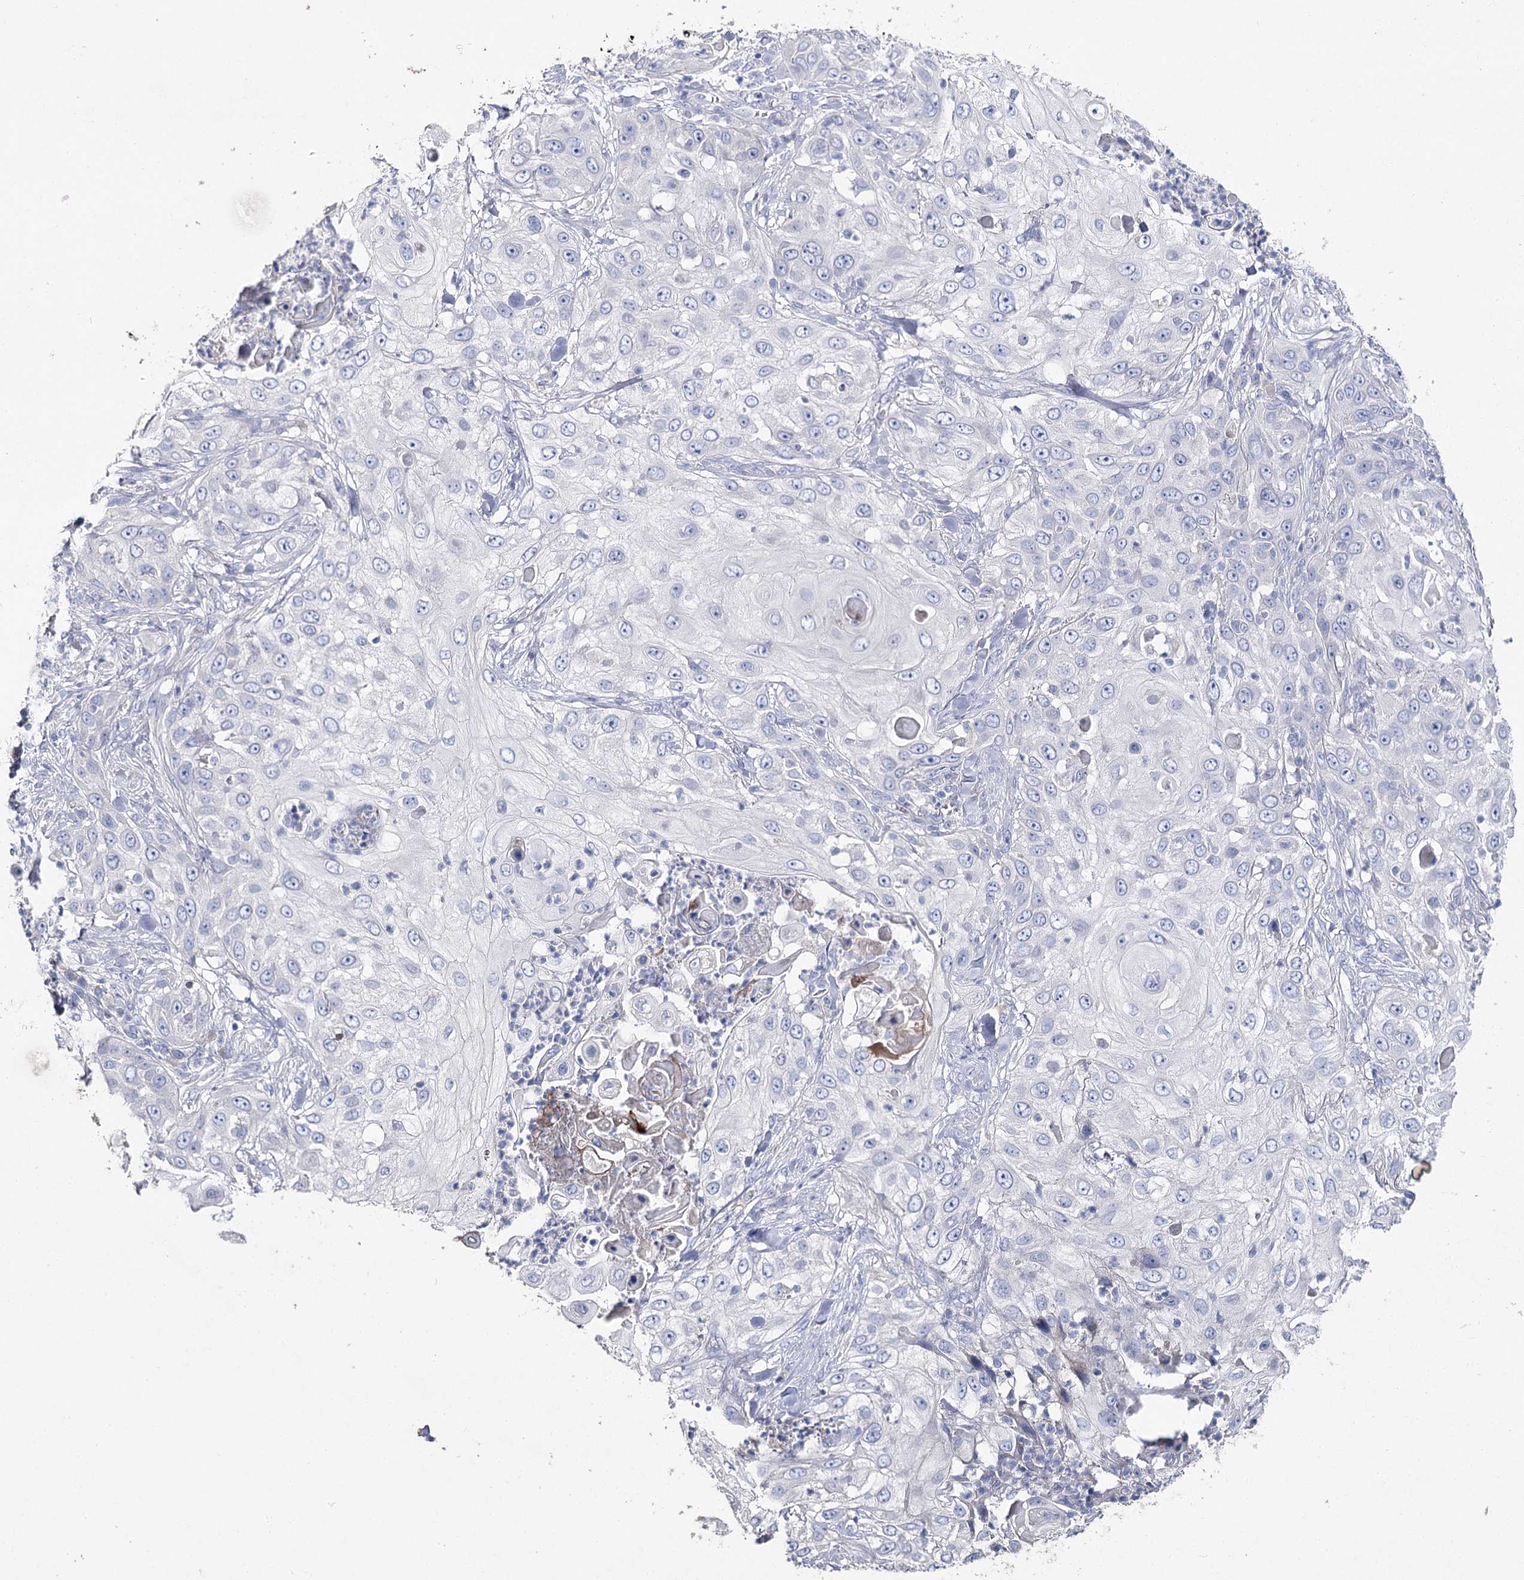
{"staining": {"intensity": "negative", "quantity": "none", "location": "none"}, "tissue": "skin cancer", "cell_type": "Tumor cells", "image_type": "cancer", "snomed": [{"axis": "morphology", "description": "Squamous cell carcinoma, NOS"}, {"axis": "topography", "description": "Skin"}], "caption": "There is no significant staining in tumor cells of skin squamous cell carcinoma.", "gene": "NRAP", "patient": {"sex": "female", "age": 44}}